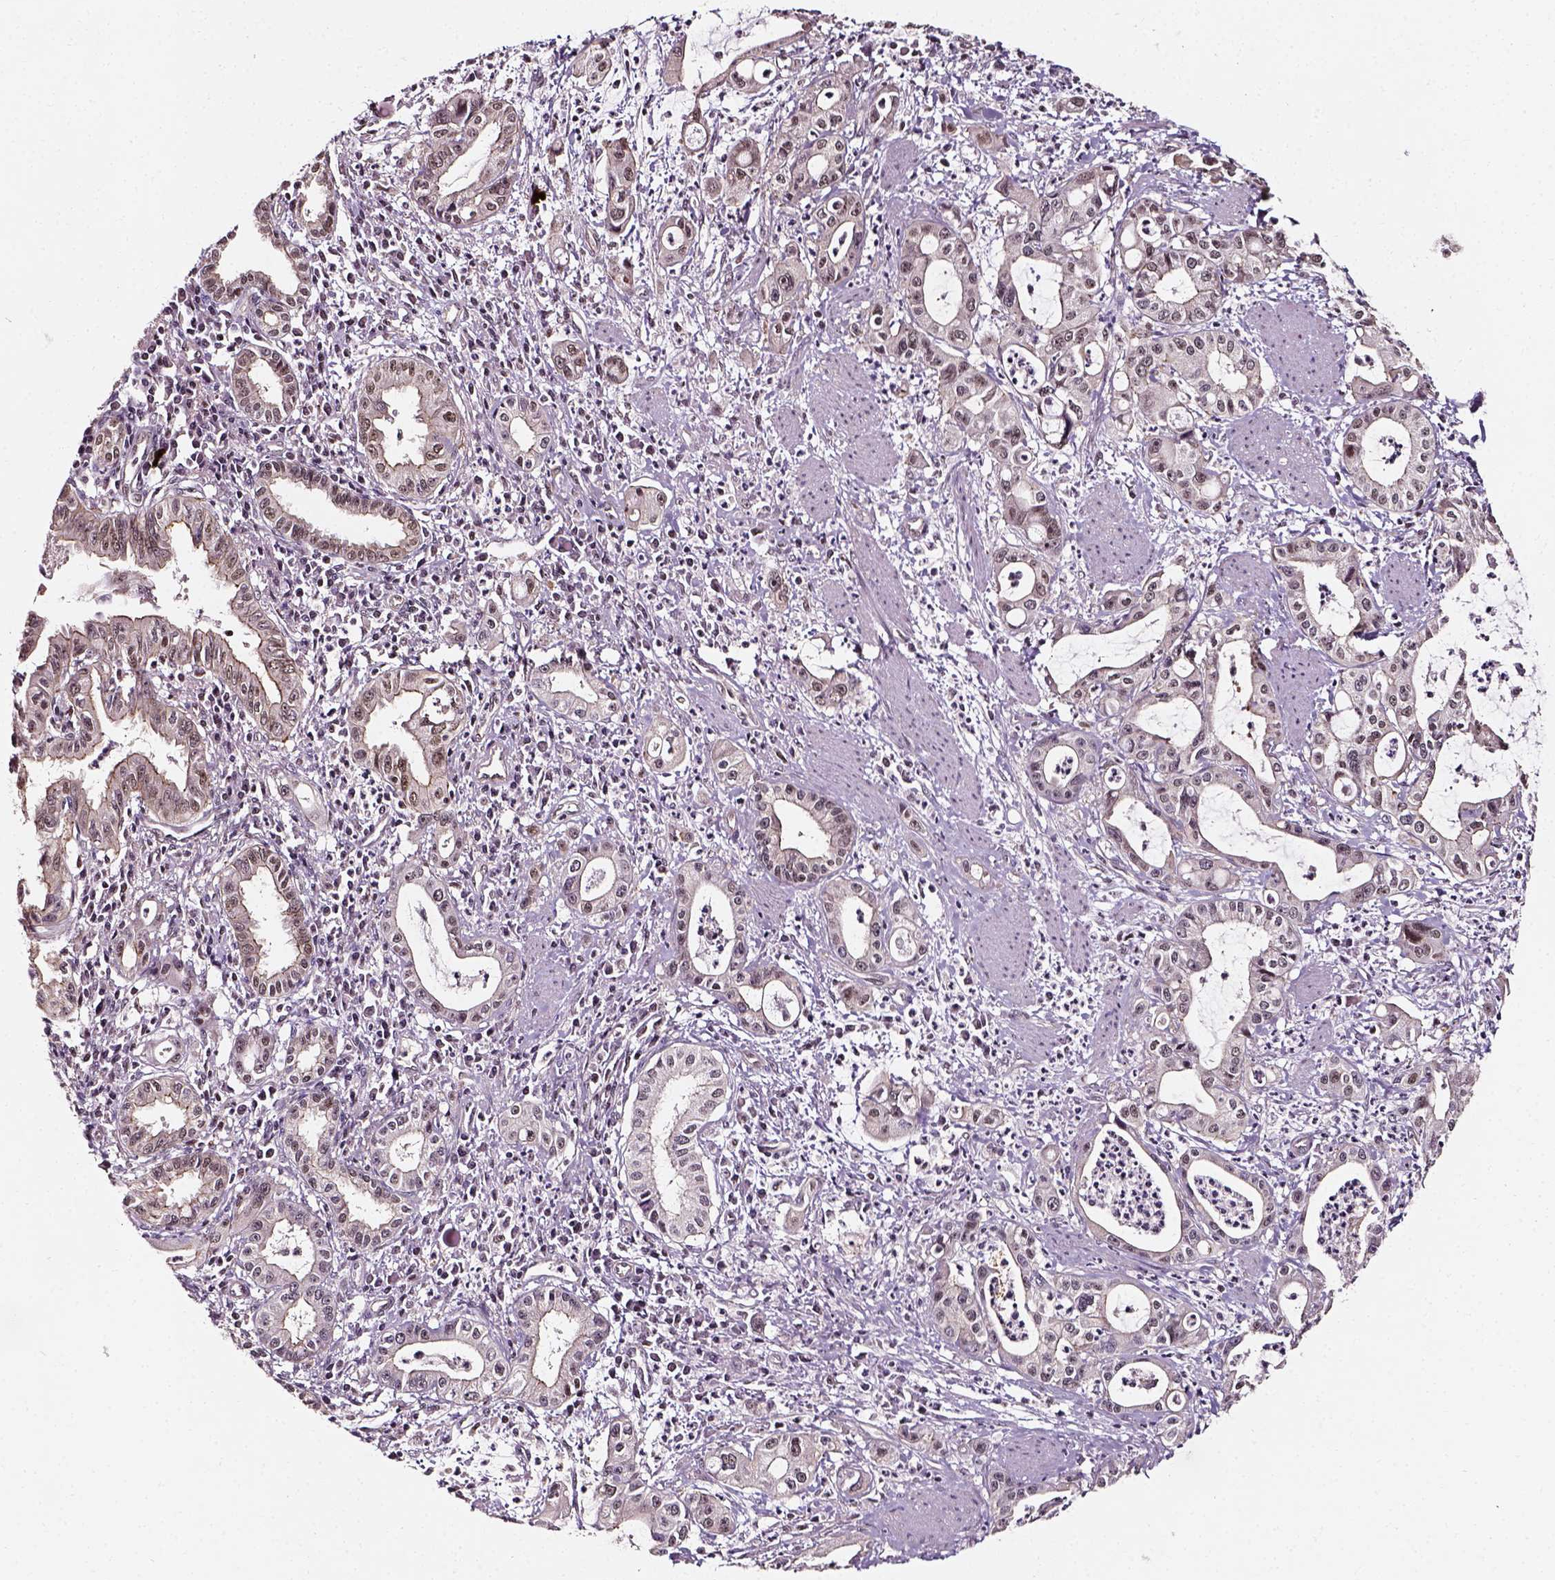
{"staining": {"intensity": "weak", "quantity": "25%-75%", "location": "nuclear"}, "tissue": "pancreatic cancer", "cell_type": "Tumor cells", "image_type": "cancer", "snomed": [{"axis": "morphology", "description": "Adenocarcinoma, NOS"}, {"axis": "topography", "description": "Pancreas"}], "caption": "Protein staining of adenocarcinoma (pancreatic) tissue shows weak nuclear staining in about 25%-75% of tumor cells. (IHC, brightfield microscopy, high magnification).", "gene": "NACC1", "patient": {"sex": "male", "age": 72}}